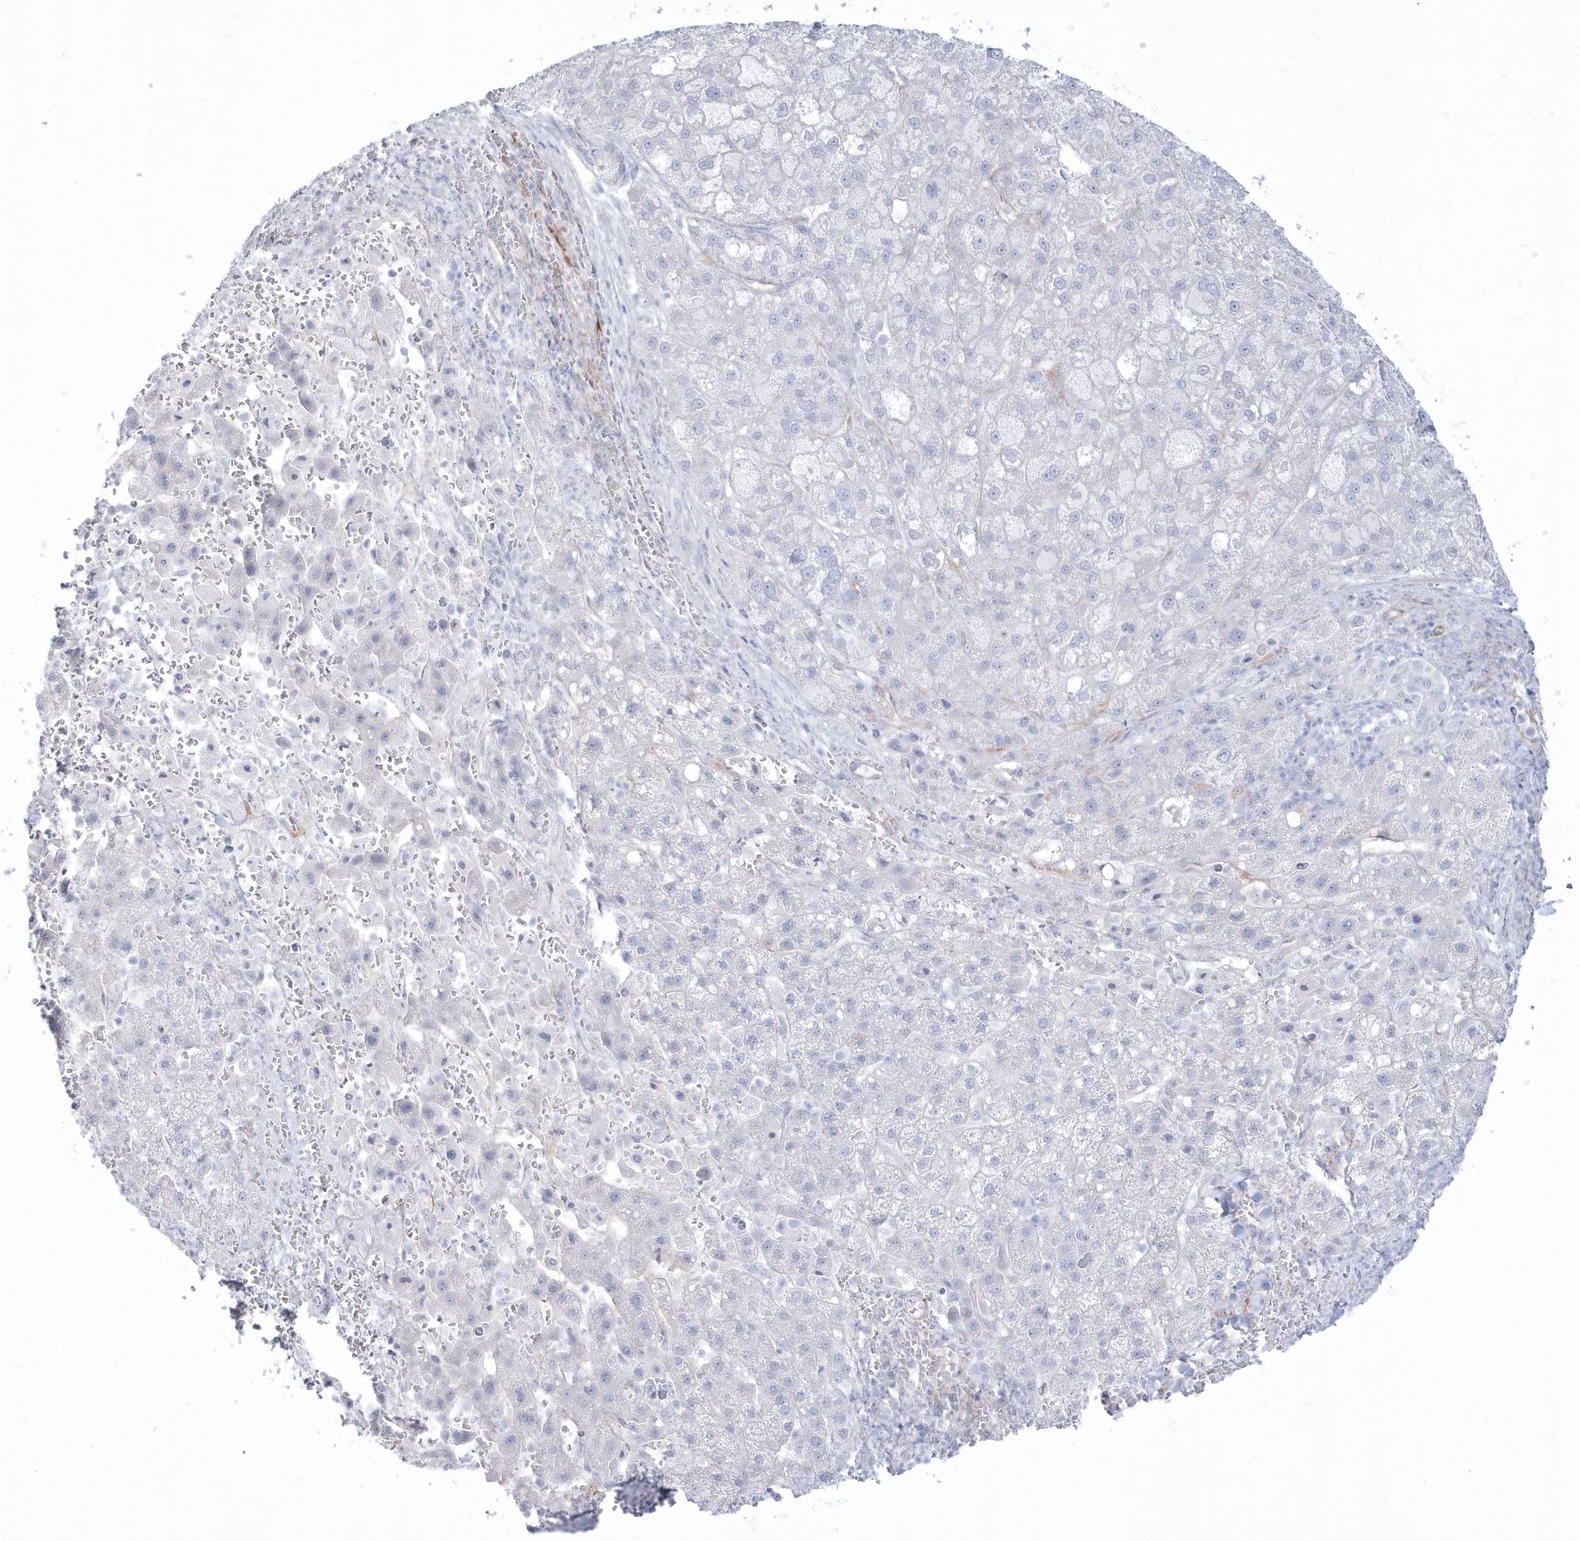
{"staining": {"intensity": "negative", "quantity": "none", "location": "none"}, "tissue": "liver cancer", "cell_type": "Tumor cells", "image_type": "cancer", "snomed": [{"axis": "morphology", "description": "Carcinoma, Hepatocellular, NOS"}, {"axis": "topography", "description": "Liver"}], "caption": "Liver cancer stained for a protein using immunohistochemistry (IHC) demonstrates no staining tumor cells.", "gene": "WDR27", "patient": {"sex": "male", "age": 57}}